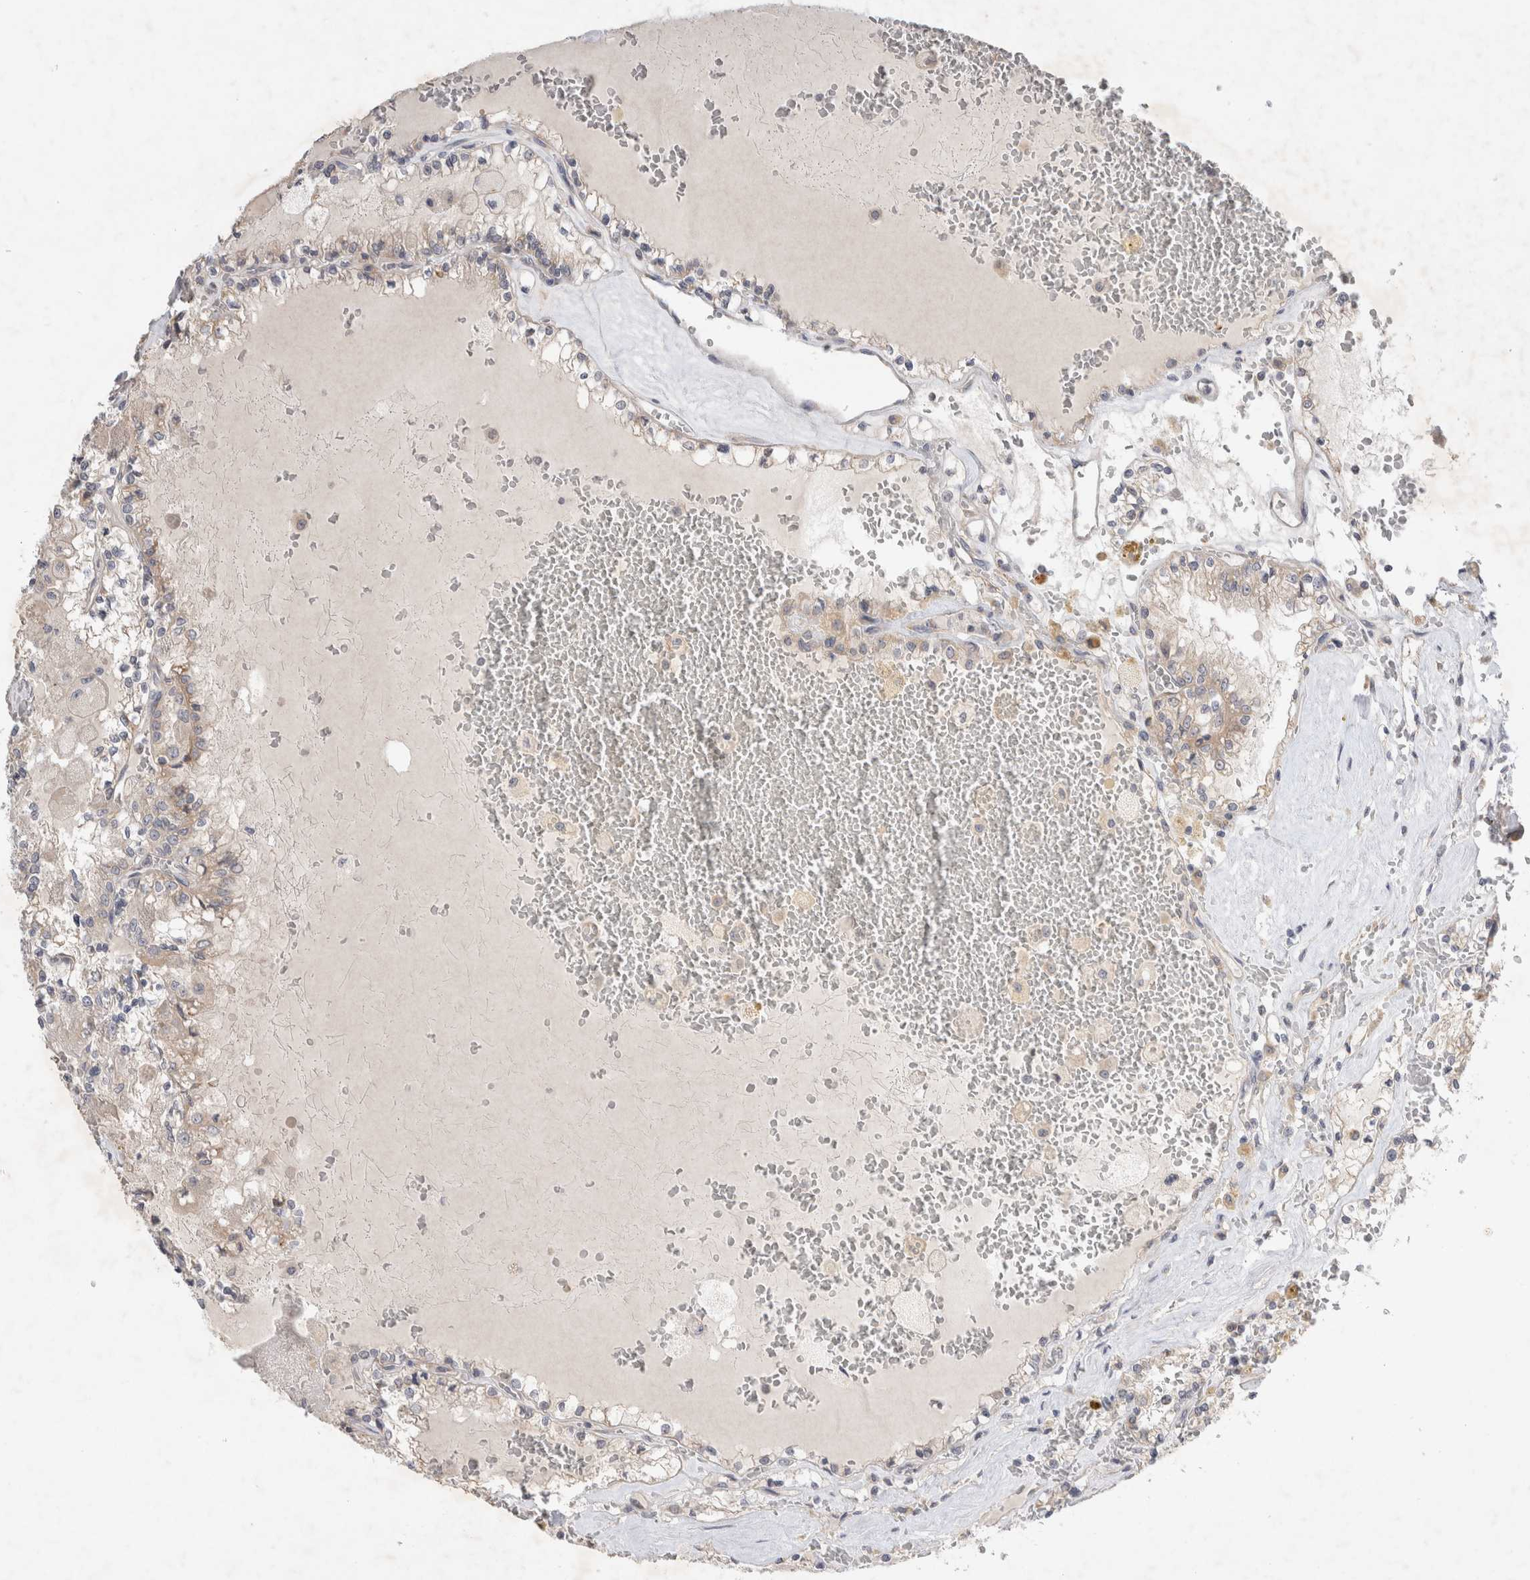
{"staining": {"intensity": "negative", "quantity": "none", "location": "none"}, "tissue": "renal cancer", "cell_type": "Tumor cells", "image_type": "cancer", "snomed": [{"axis": "morphology", "description": "Adenocarcinoma, NOS"}, {"axis": "topography", "description": "Kidney"}], "caption": "There is no significant staining in tumor cells of renal cancer. Nuclei are stained in blue.", "gene": "NEDD4L", "patient": {"sex": "female", "age": 56}}